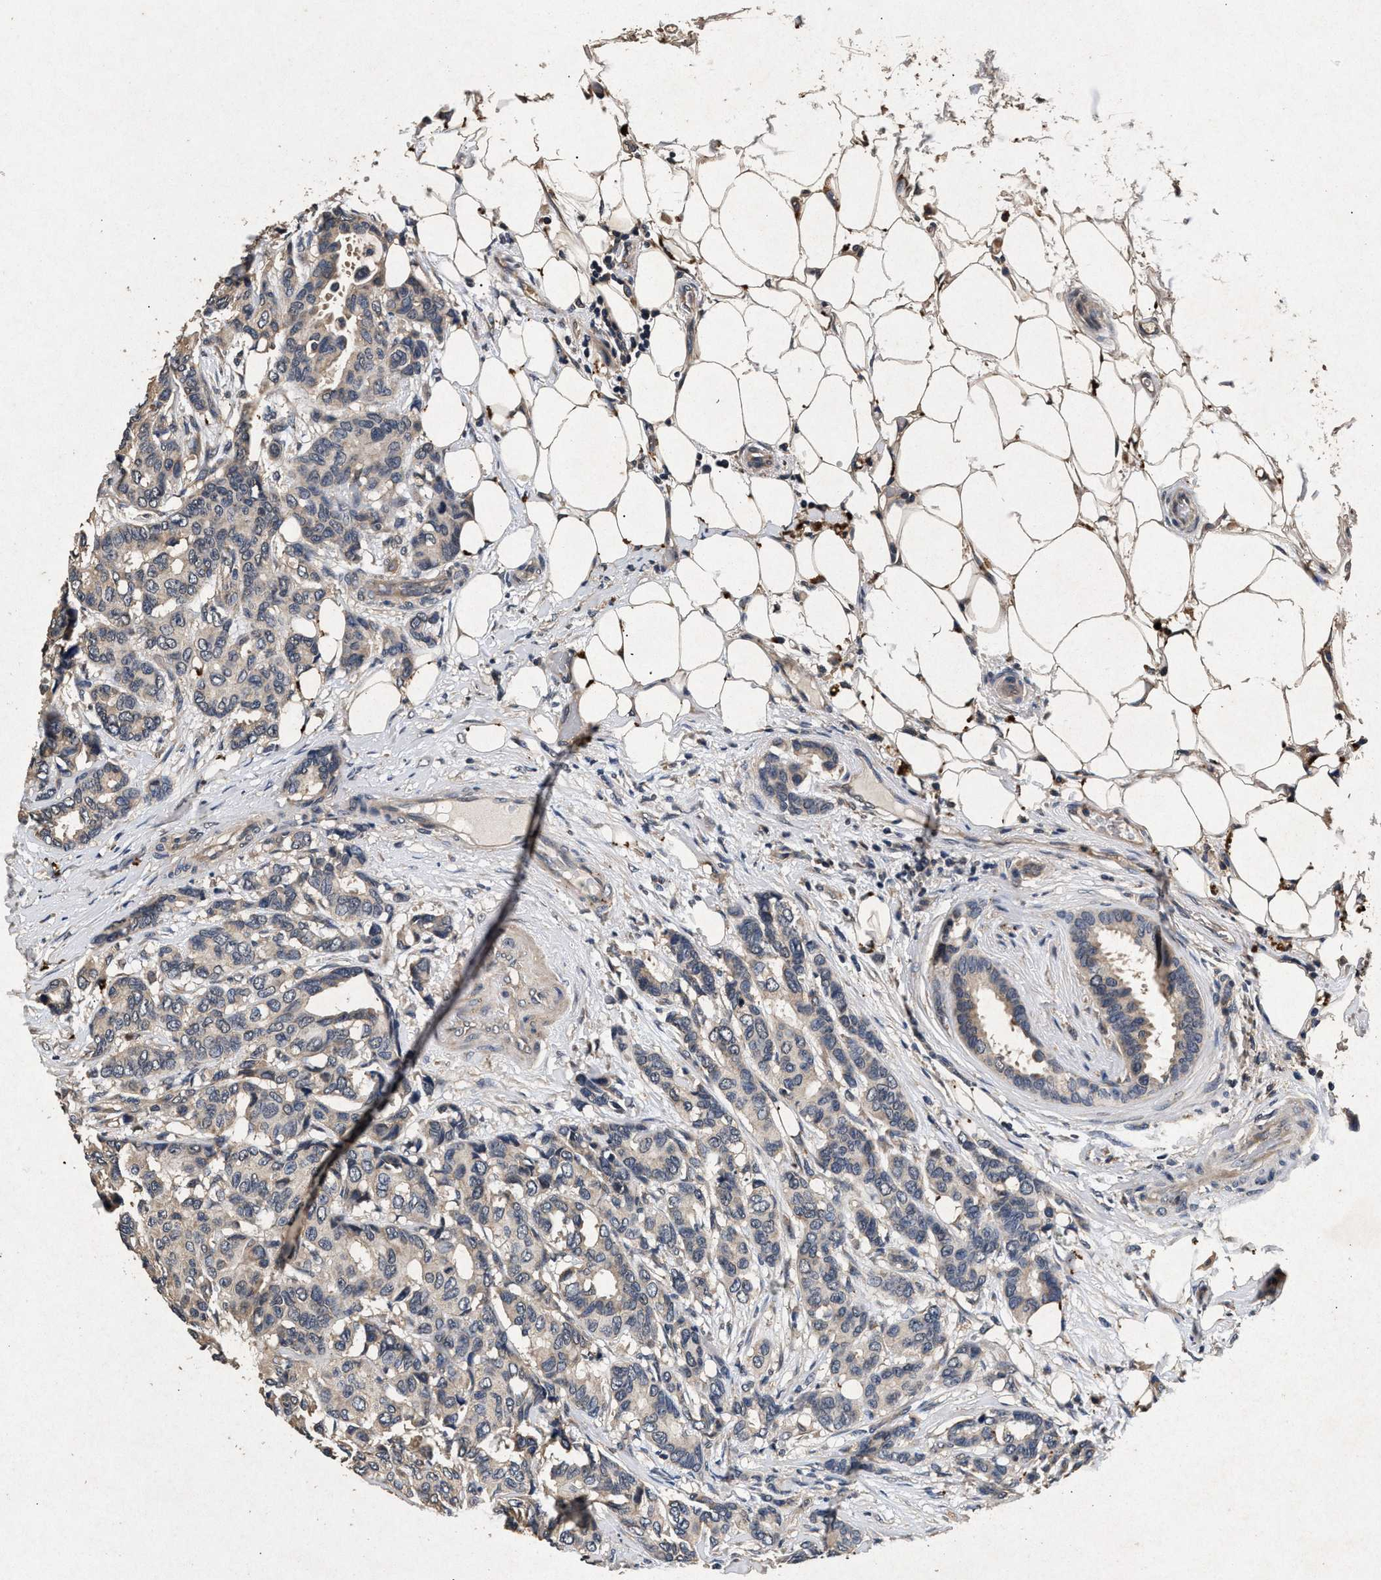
{"staining": {"intensity": "negative", "quantity": "none", "location": "none"}, "tissue": "breast cancer", "cell_type": "Tumor cells", "image_type": "cancer", "snomed": [{"axis": "morphology", "description": "Duct carcinoma"}, {"axis": "topography", "description": "Breast"}], "caption": "High magnification brightfield microscopy of breast cancer stained with DAB (brown) and counterstained with hematoxylin (blue): tumor cells show no significant positivity.", "gene": "PPP1CC", "patient": {"sex": "female", "age": 87}}